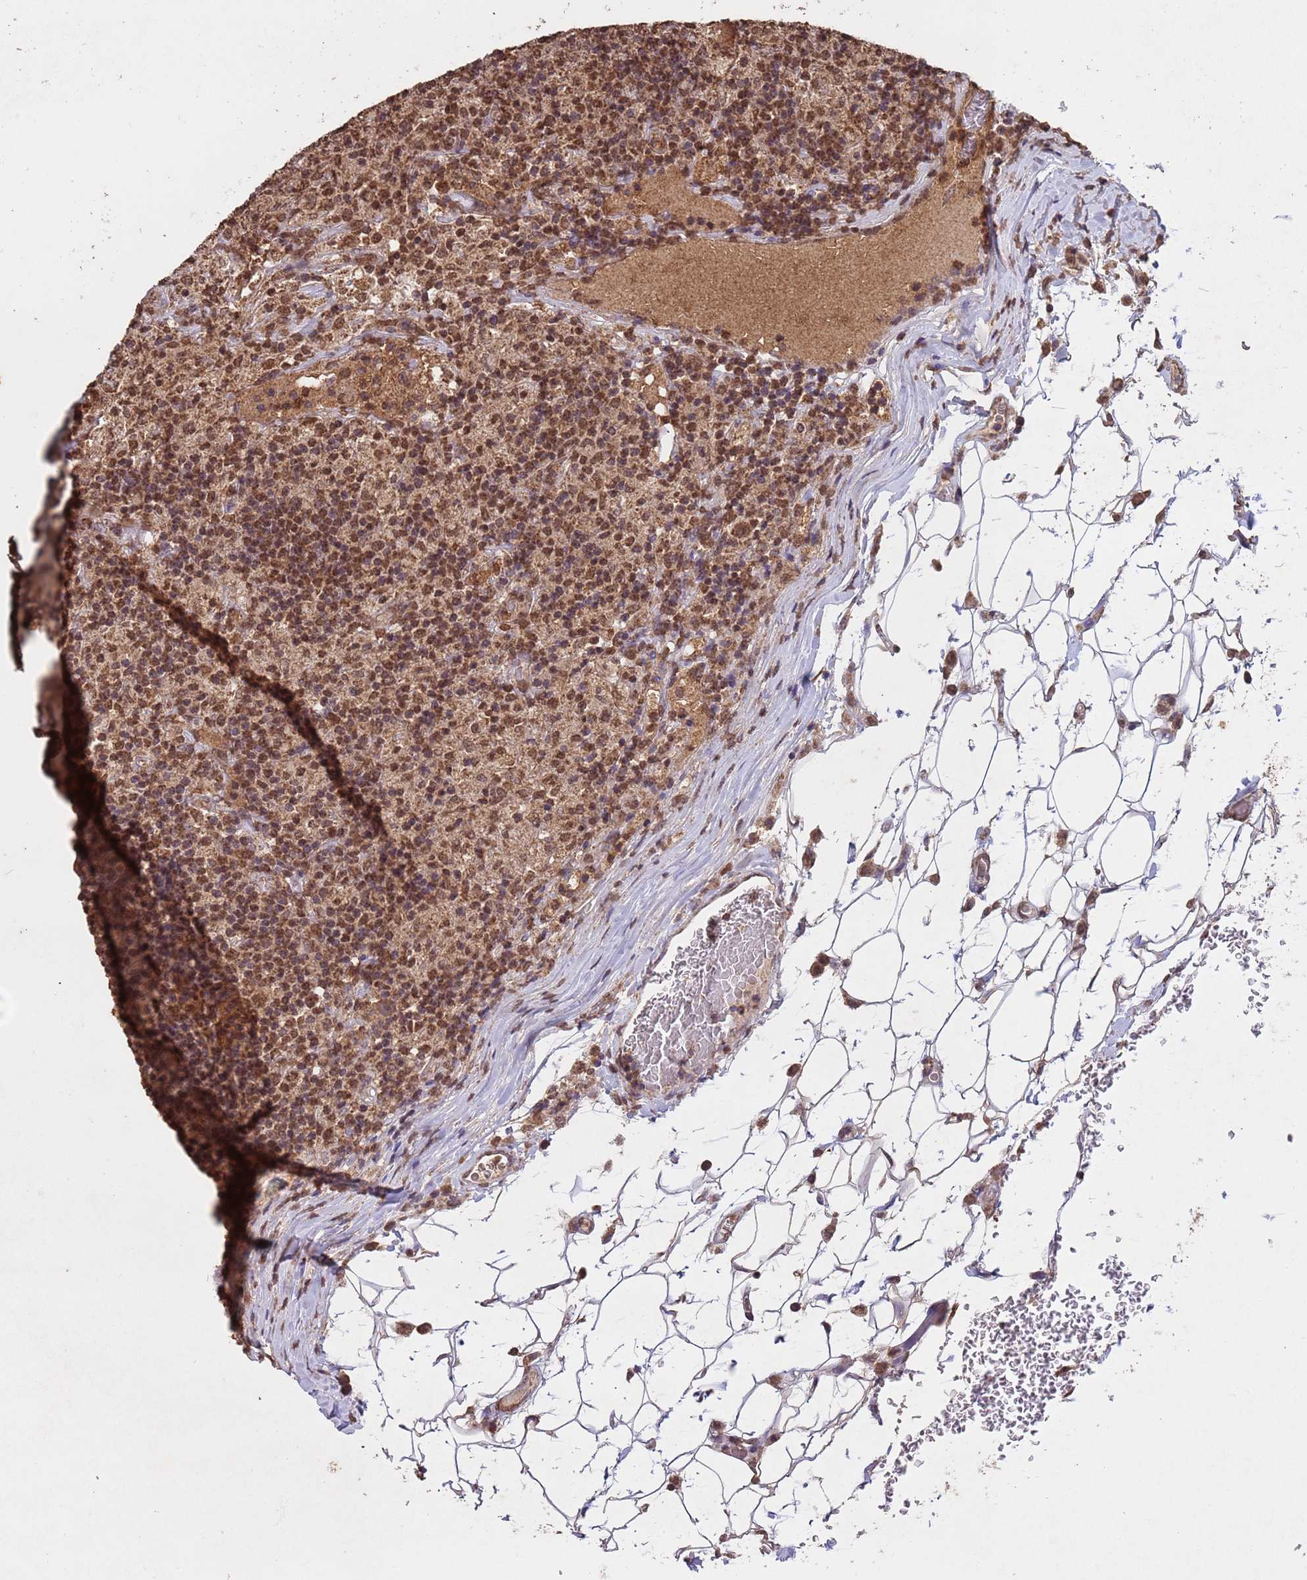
{"staining": {"intensity": "moderate", "quantity": ">75%", "location": "nuclear"}, "tissue": "lymphoma", "cell_type": "Tumor cells", "image_type": "cancer", "snomed": [{"axis": "morphology", "description": "Hodgkin's disease, NOS"}, {"axis": "topography", "description": "Lymph node"}], "caption": "This image exhibits IHC staining of human Hodgkin's disease, with medium moderate nuclear expression in approximately >75% of tumor cells.", "gene": "HDAC10", "patient": {"sex": "male", "age": 70}}